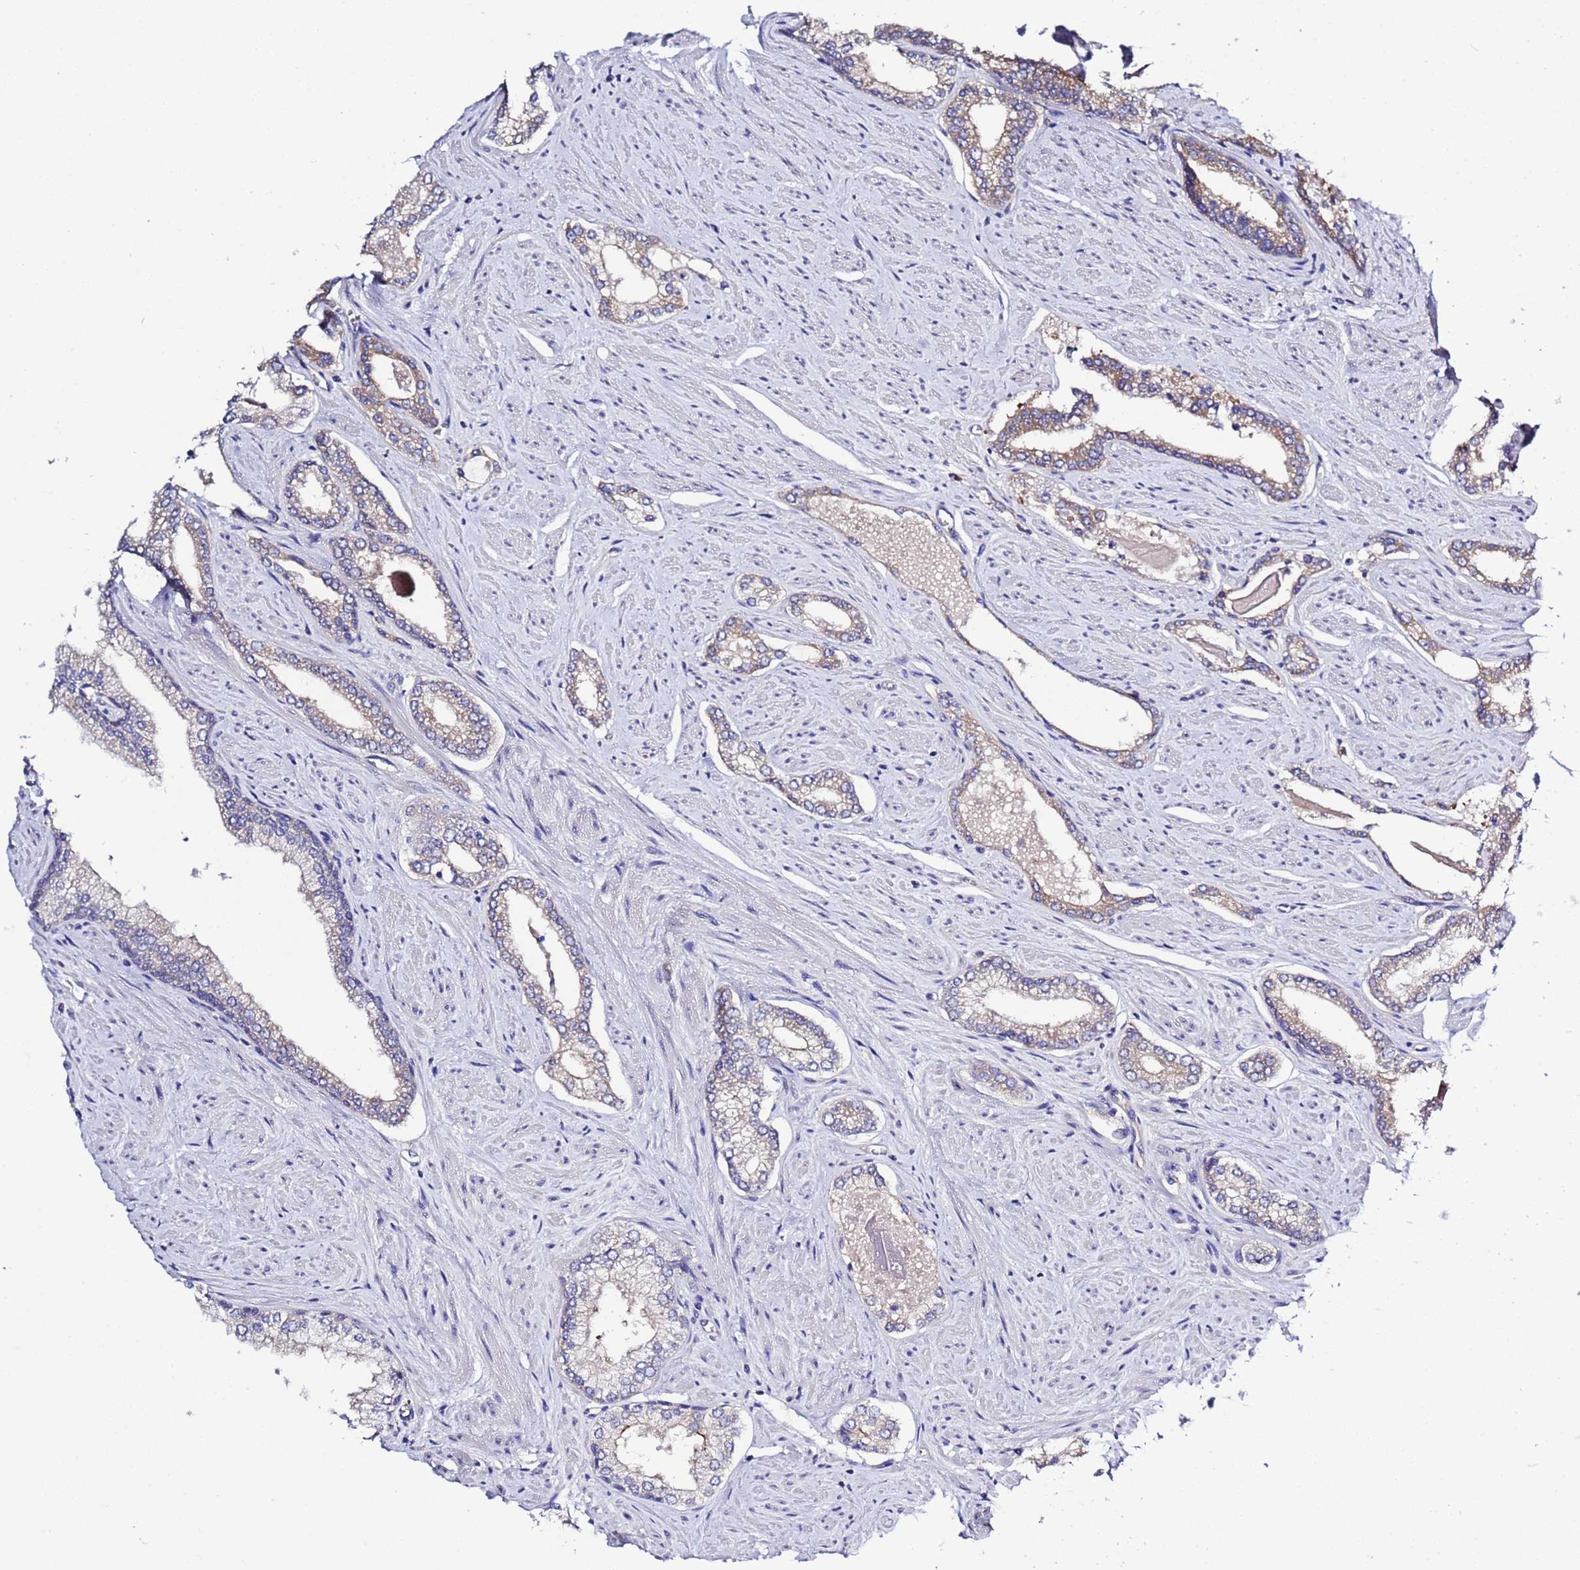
{"staining": {"intensity": "weak", "quantity": "<25%", "location": "cytoplasmic/membranous"}, "tissue": "prostate cancer", "cell_type": "Tumor cells", "image_type": "cancer", "snomed": [{"axis": "morphology", "description": "Adenocarcinoma, Low grade"}, {"axis": "topography", "description": "Prostate and seminal vesicle, NOS"}], "caption": "Tumor cells show no significant protein positivity in prostate cancer (low-grade adenocarcinoma).", "gene": "RC3H2", "patient": {"sex": "male", "age": 60}}